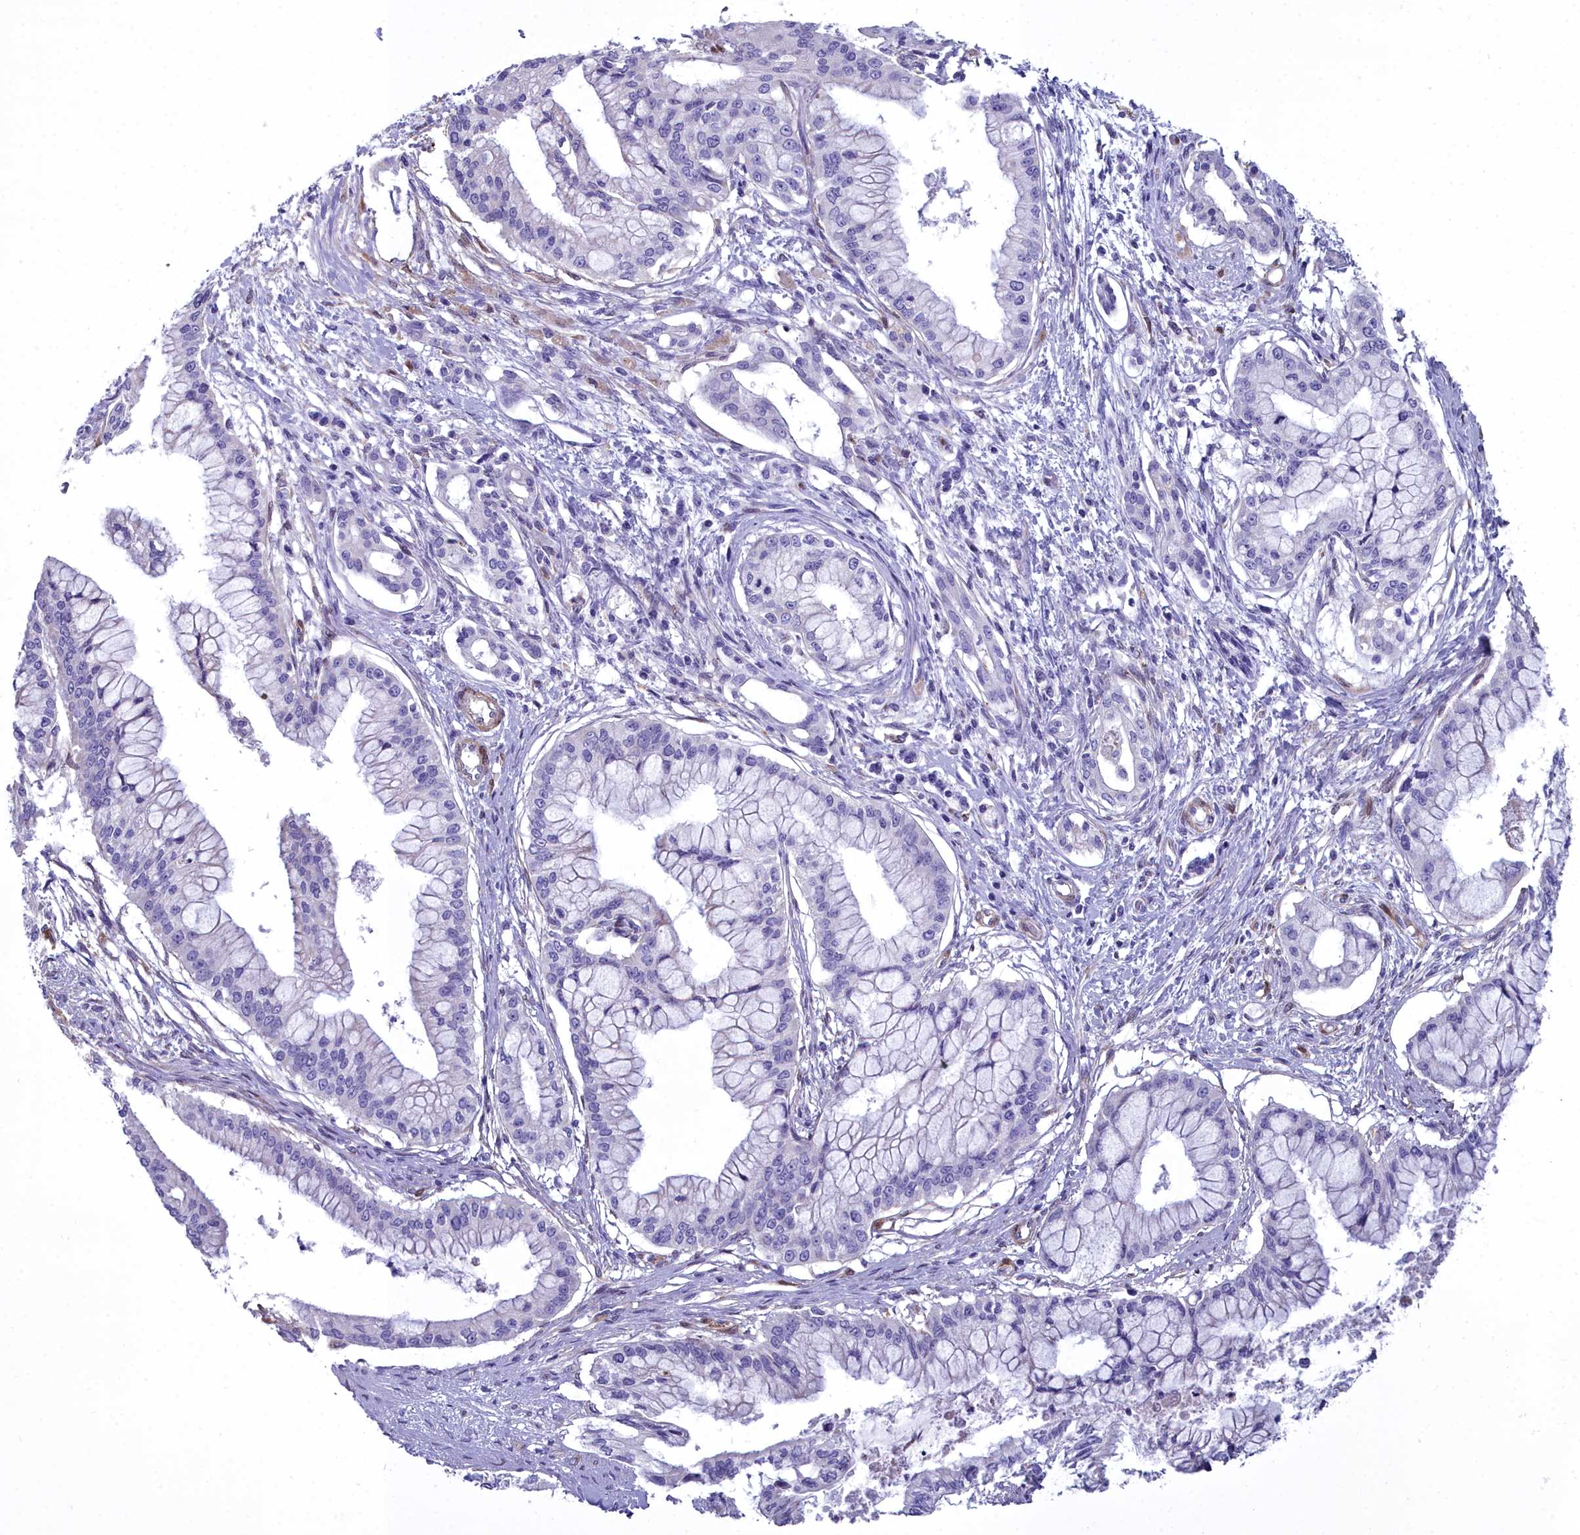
{"staining": {"intensity": "negative", "quantity": "none", "location": "none"}, "tissue": "pancreatic cancer", "cell_type": "Tumor cells", "image_type": "cancer", "snomed": [{"axis": "morphology", "description": "Adenocarcinoma, NOS"}, {"axis": "topography", "description": "Pancreas"}], "caption": "A micrograph of human adenocarcinoma (pancreatic) is negative for staining in tumor cells.", "gene": "PPP1R14A", "patient": {"sex": "male", "age": 46}}